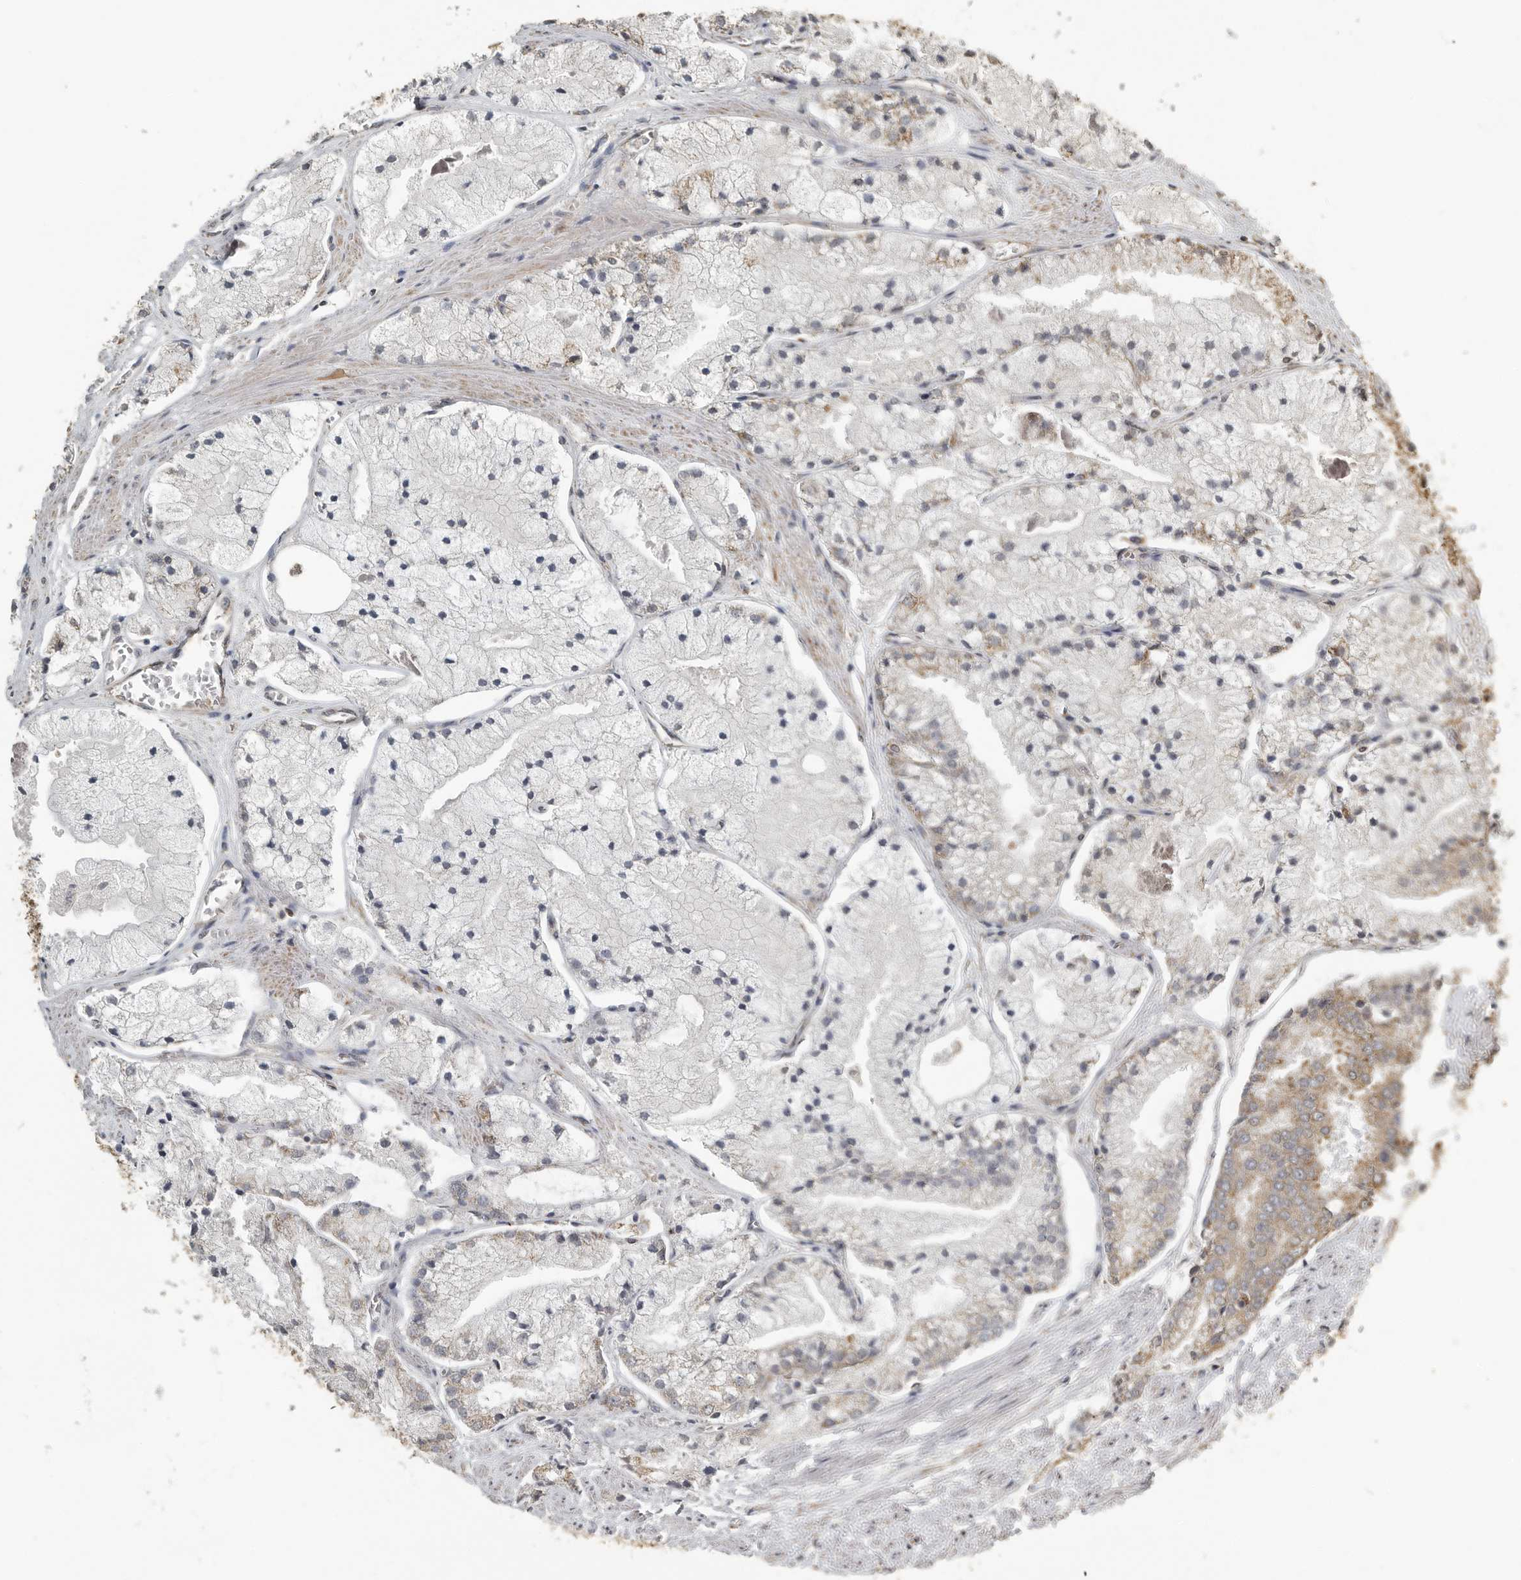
{"staining": {"intensity": "negative", "quantity": "none", "location": "none"}, "tissue": "prostate cancer", "cell_type": "Tumor cells", "image_type": "cancer", "snomed": [{"axis": "morphology", "description": "Adenocarcinoma, High grade"}, {"axis": "topography", "description": "Prostate"}], "caption": "The immunohistochemistry image has no significant positivity in tumor cells of prostate high-grade adenocarcinoma tissue.", "gene": "AFAP1", "patient": {"sex": "male", "age": 50}}